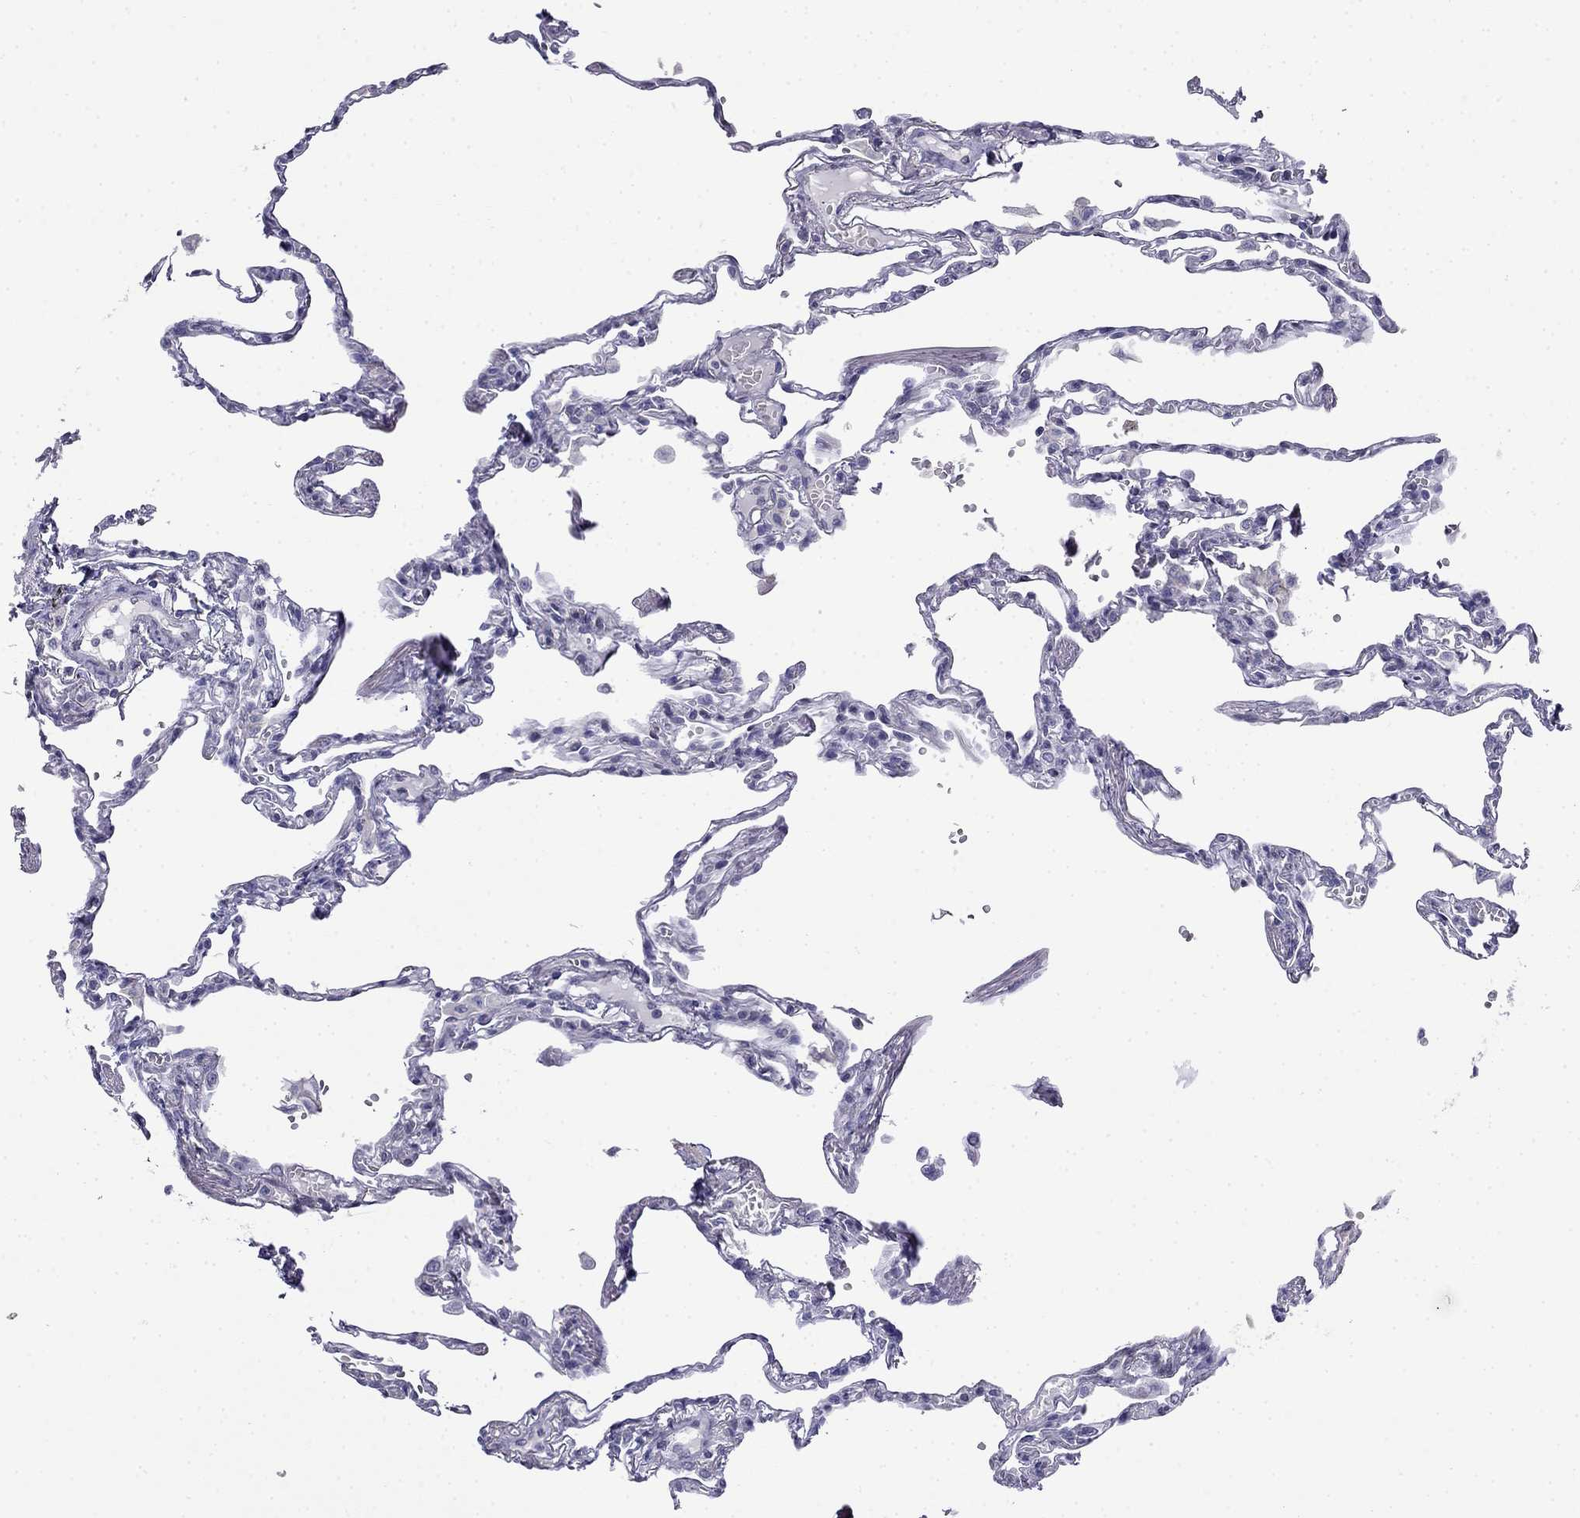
{"staining": {"intensity": "negative", "quantity": "none", "location": "none"}, "tissue": "lung", "cell_type": "Alveolar cells", "image_type": "normal", "snomed": [{"axis": "morphology", "description": "Normal tissue, NOS"}, {"axis": "topography", "description": "Lung"}], "caption": "A photomicrograph of lung stained for a protein exhibits no brown staining in alveolar cells. (DAB immunohistochemistry visualized using brightfield microscopy, high magnification).", "gene": "PRR18", "patient": {"sex": "male", "age": 78}}